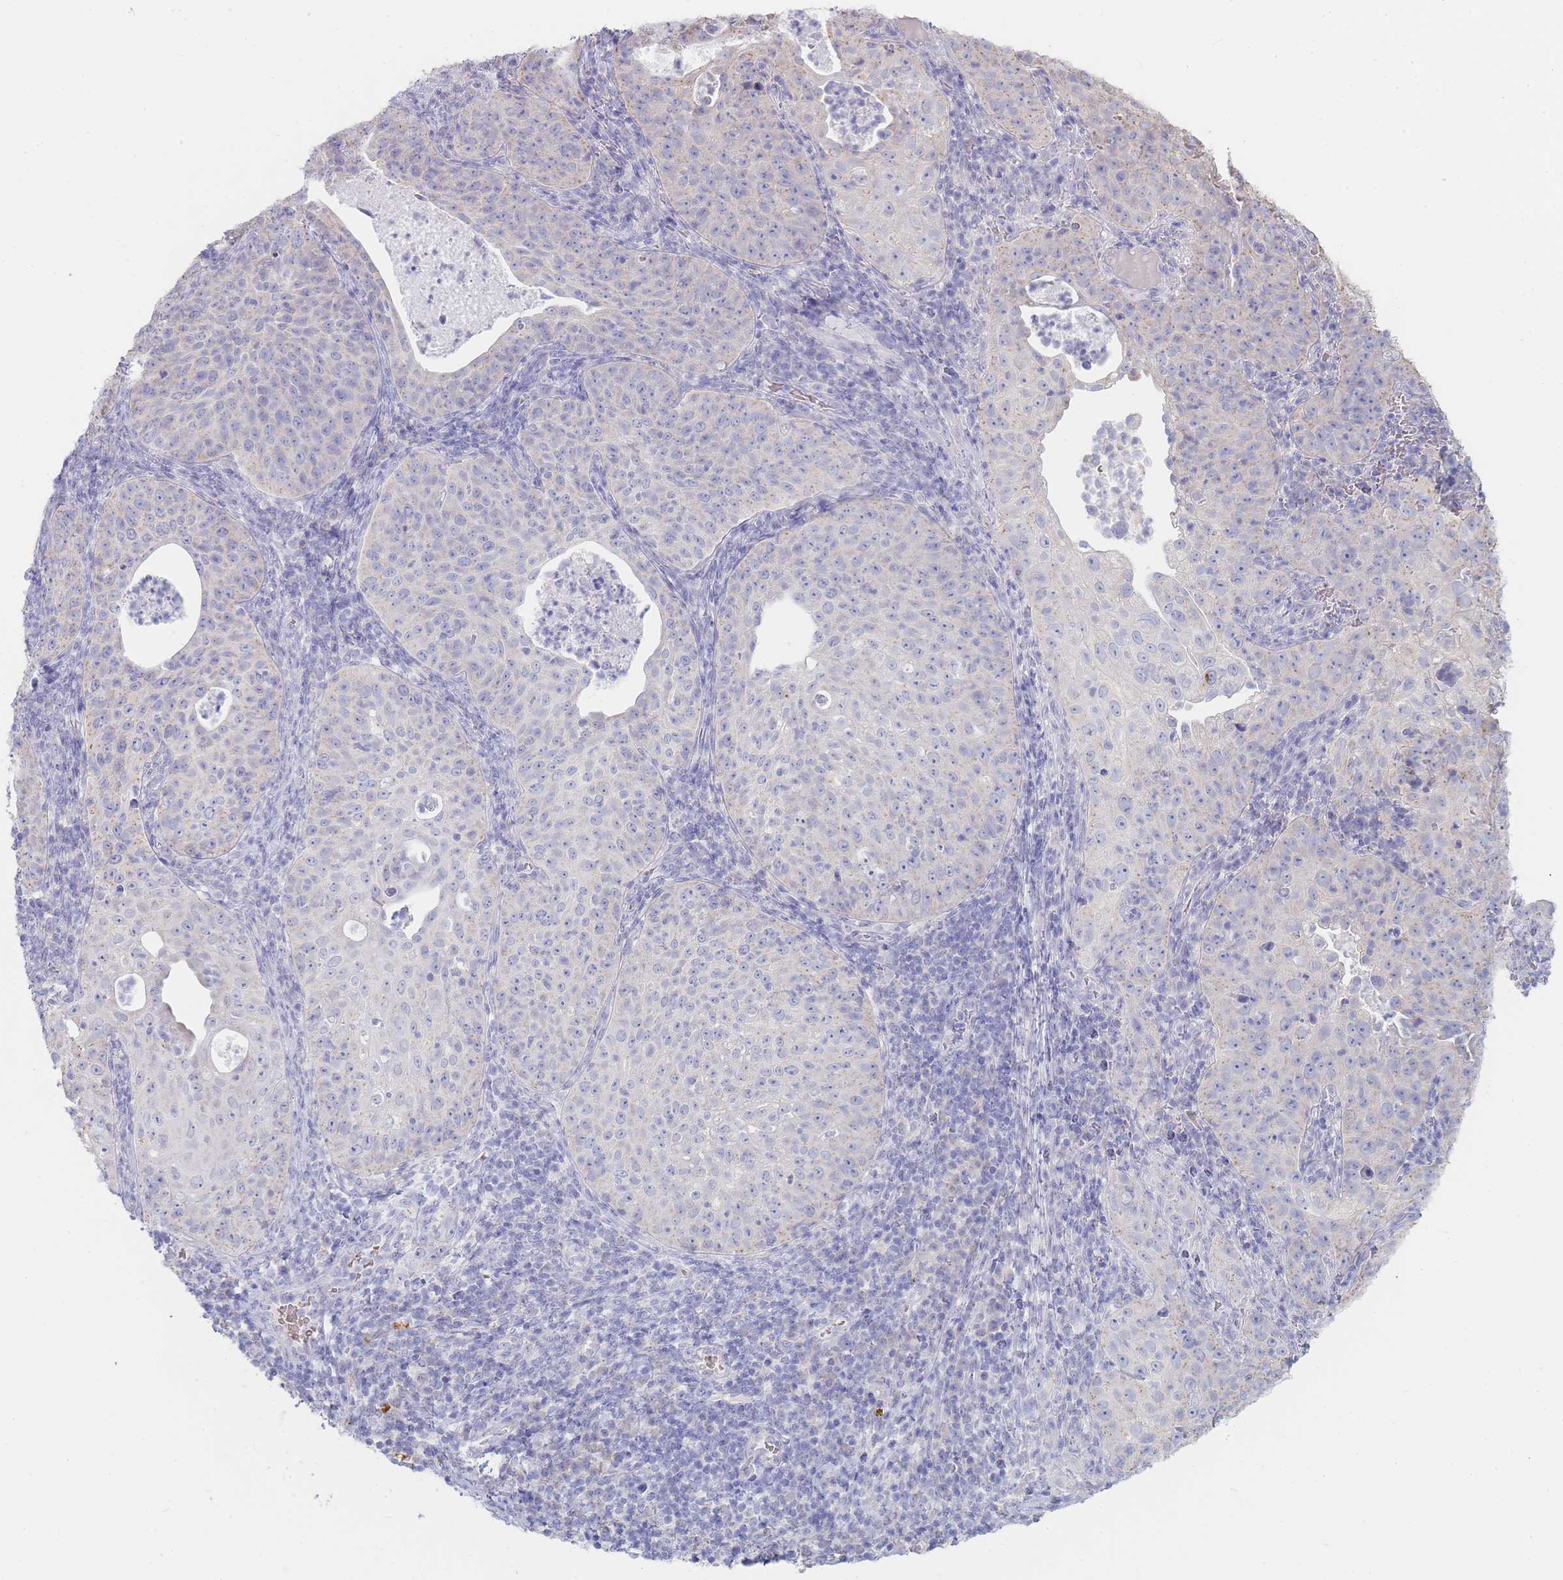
{"staining": {"intensity": "negative", "quantity": "none", "location": "none"}, "tissue": "cervical cancer", "cell_type": "Tumor cells", "image_type": "cancer", "snomed": [{"axis": "morphology", "description": "Squamous cell carcinoma, NOS"}, {"axis": "topography", "description": "Cervix"}], "caption": "Protein analysis of cervical cancer (squamous cell carcinoma) exhibits no significant expression in tumor cells.", "gene": "HBG2", "patient": {"sex": "female", "age": 52}}